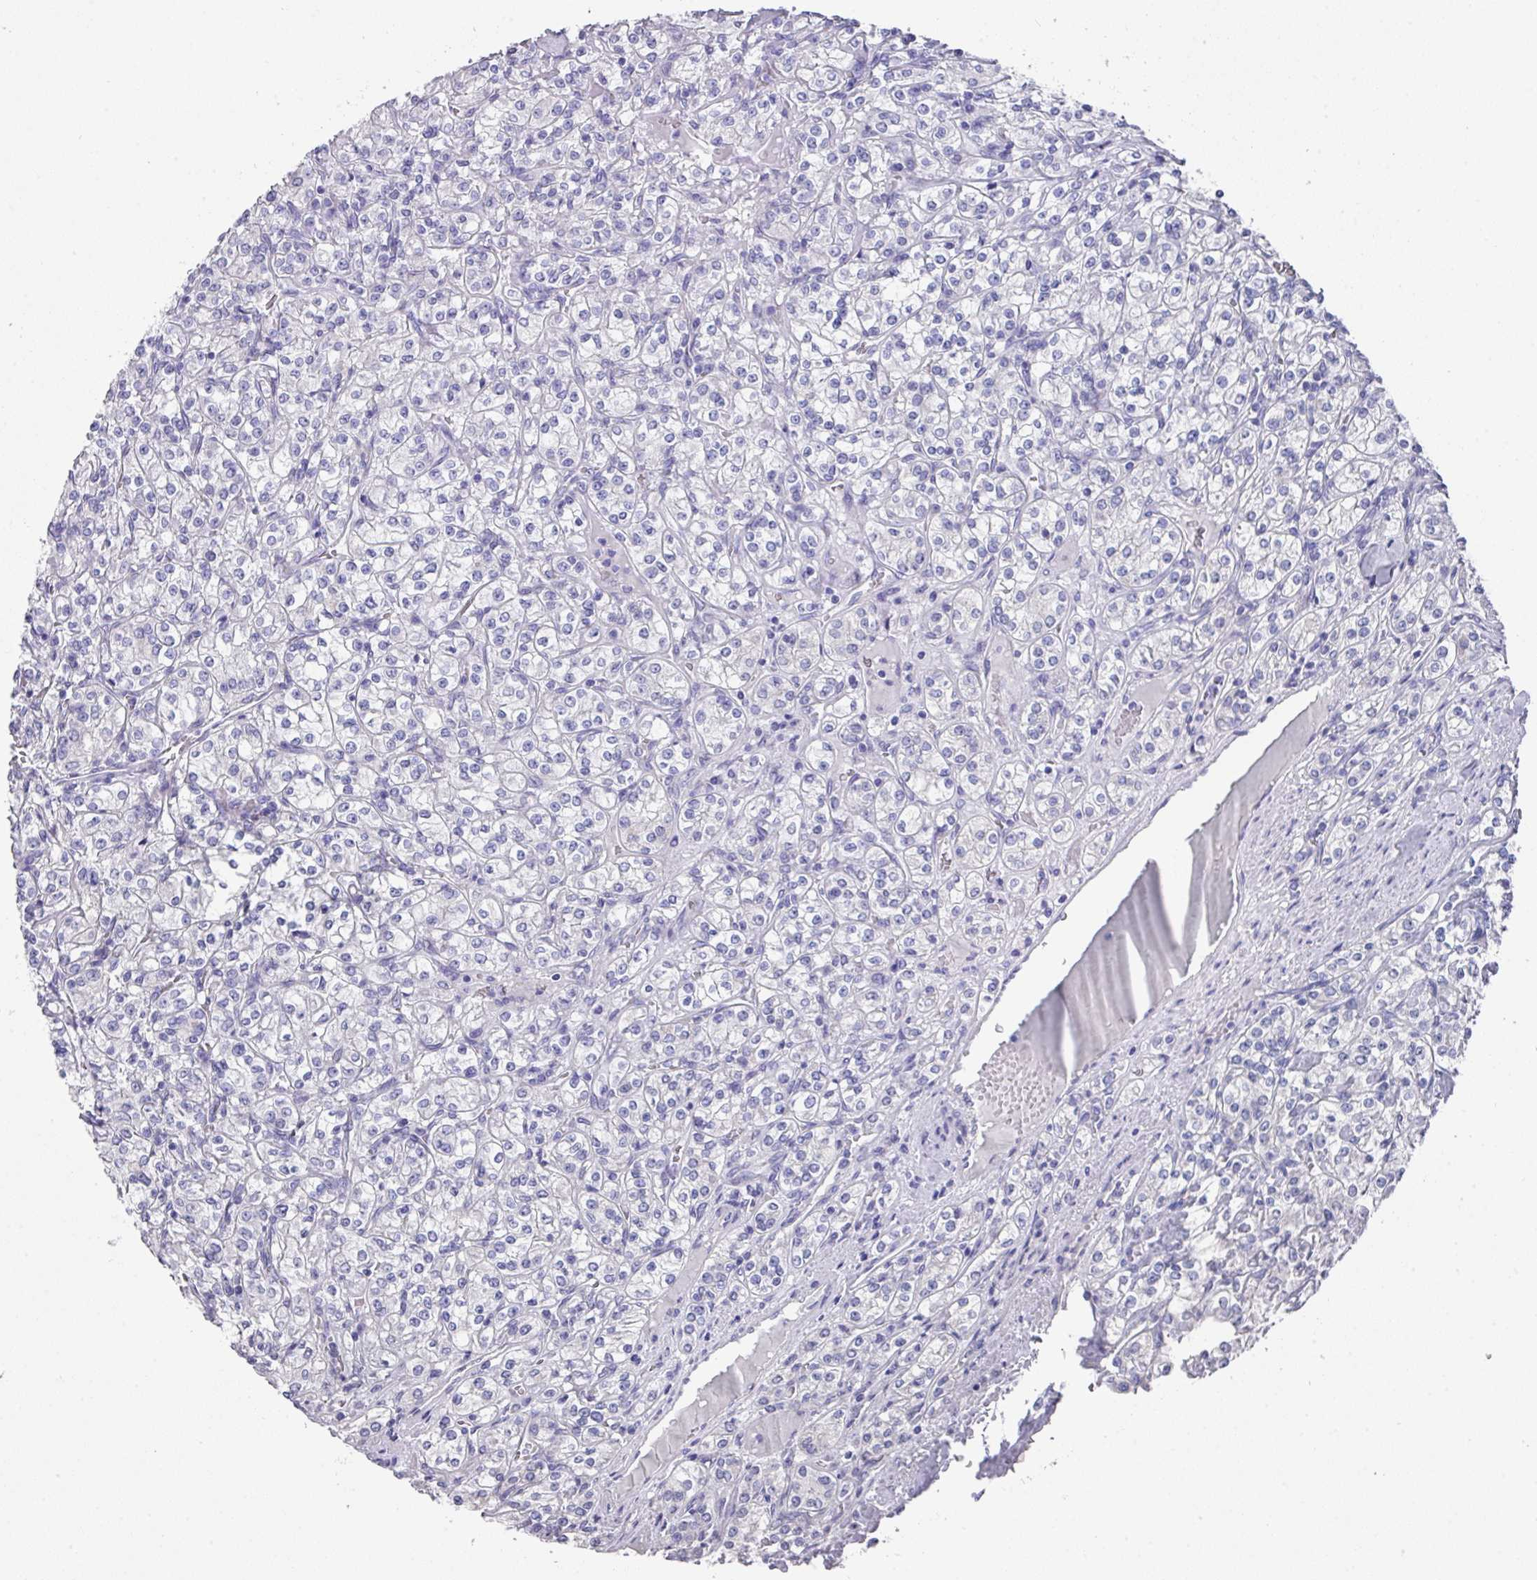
{"staining": {"intensity": "negative", "quantity": "none", "location": "none"}, "tissue": "renal cancer", "cell_type": "Tumor cells", "image_type": "cancer", "snomed": [{"axis": "morphology", "description": "Adenocarcinoma, NOS"}, {"axis": "topography", "description": "Kidney"}], "caption": "DAB (3,3'-diaminobenzidine) immunohistochemical staining of human renal adenocarcinoma reveals no significant positivity in tumor cells.", "gene": "DAZL", "patient": {"sex": "male", "age": 77}}